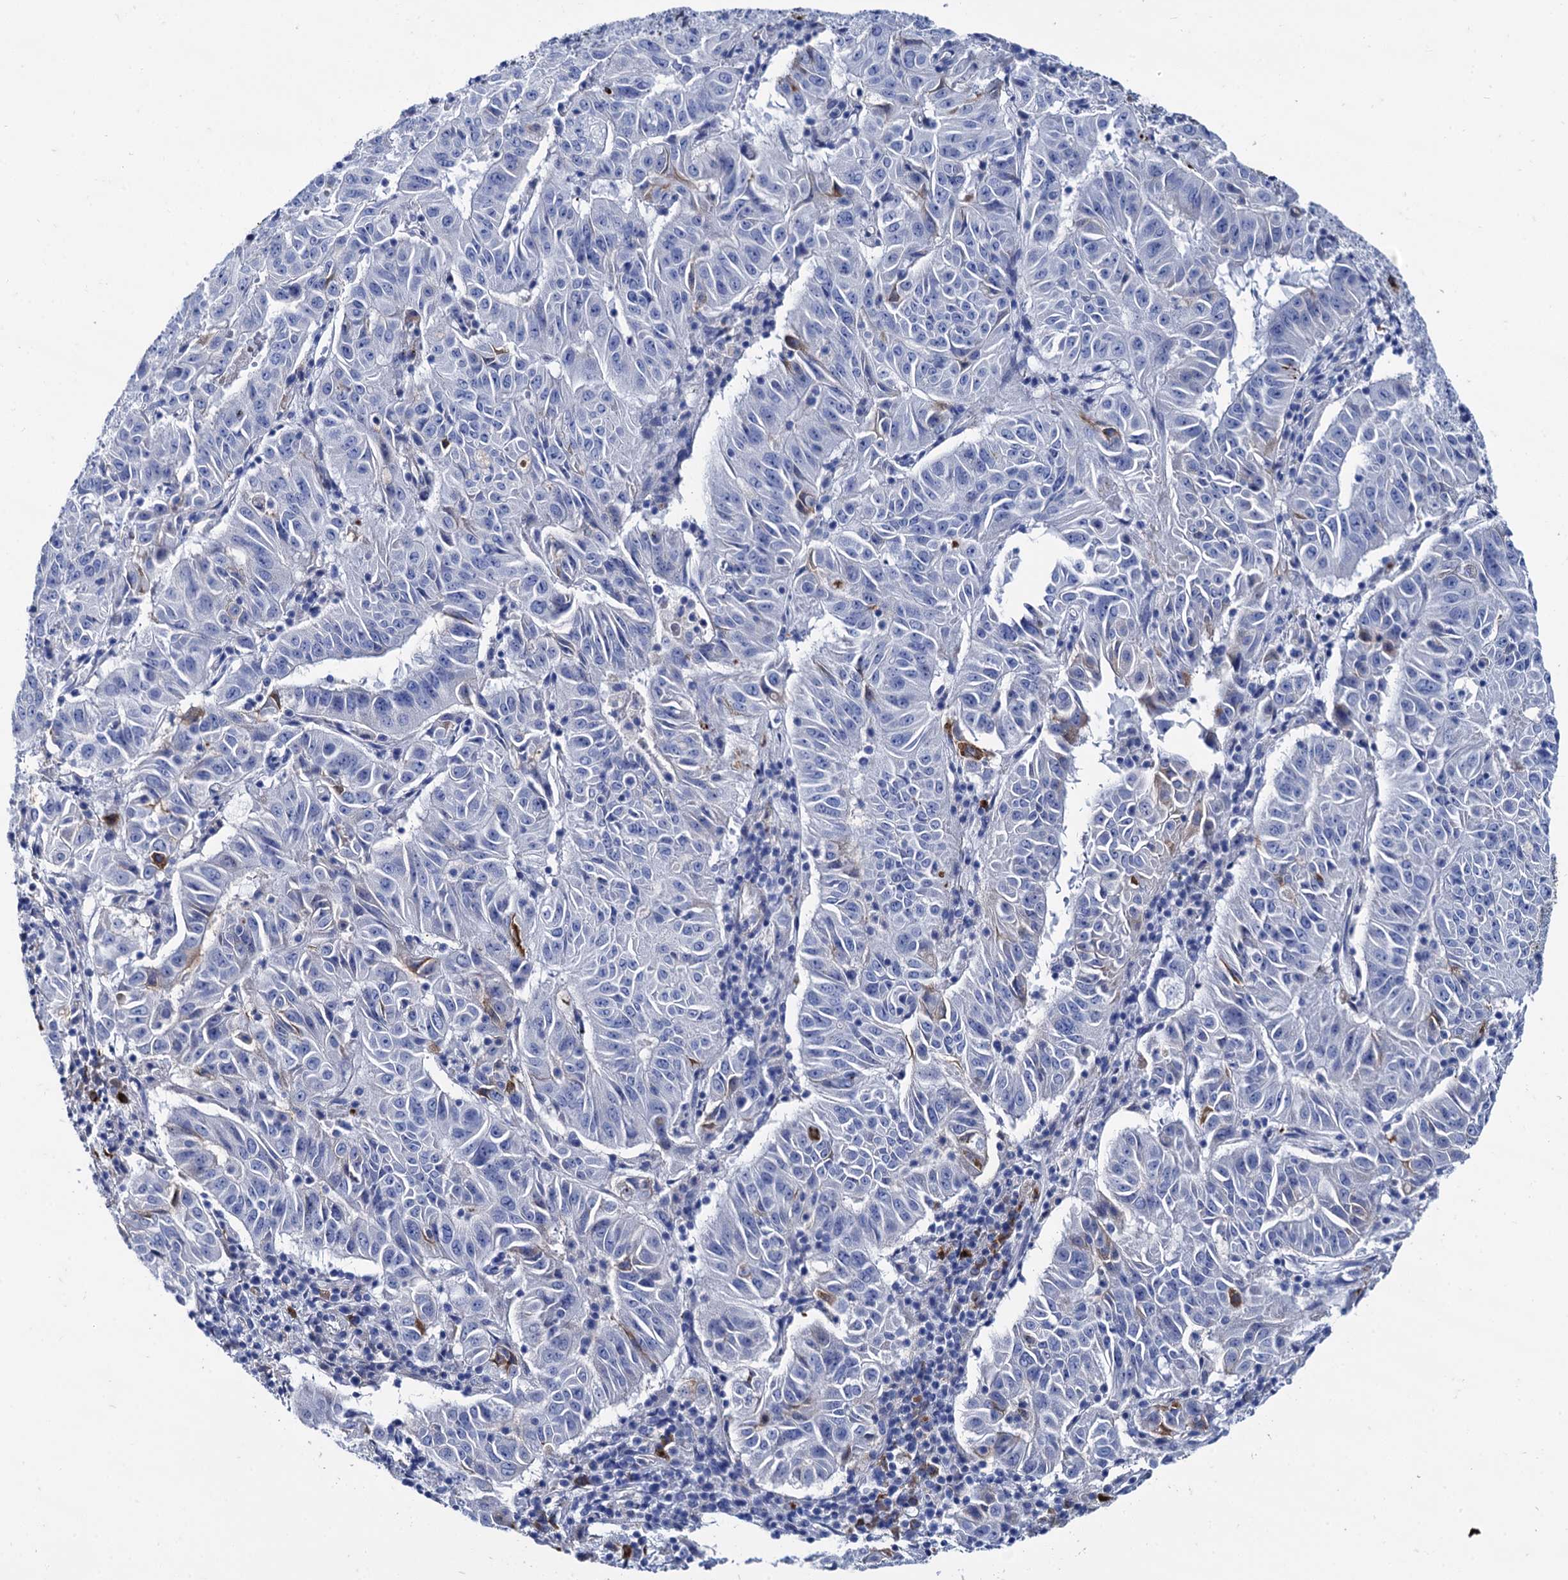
{"staining": {"intensity": "negative", "quantity": "none", "location": "none"}, "tissue": "pancreatic cancer", "cell_type": "Tumor cells", "image_type": "cancer", "snomed": [{"axis": "morphology", "description": "Adenocarcinoma, NOS"}, {"axis": "topography", "description": "Pancreas"}], "caption": "This is an immunohistochemistry (IHC) image of human pancreatic cancer. There is no positivity in tumor cells.", "gene": "APOD", "patient": {"sex": "male", "age": 63}}